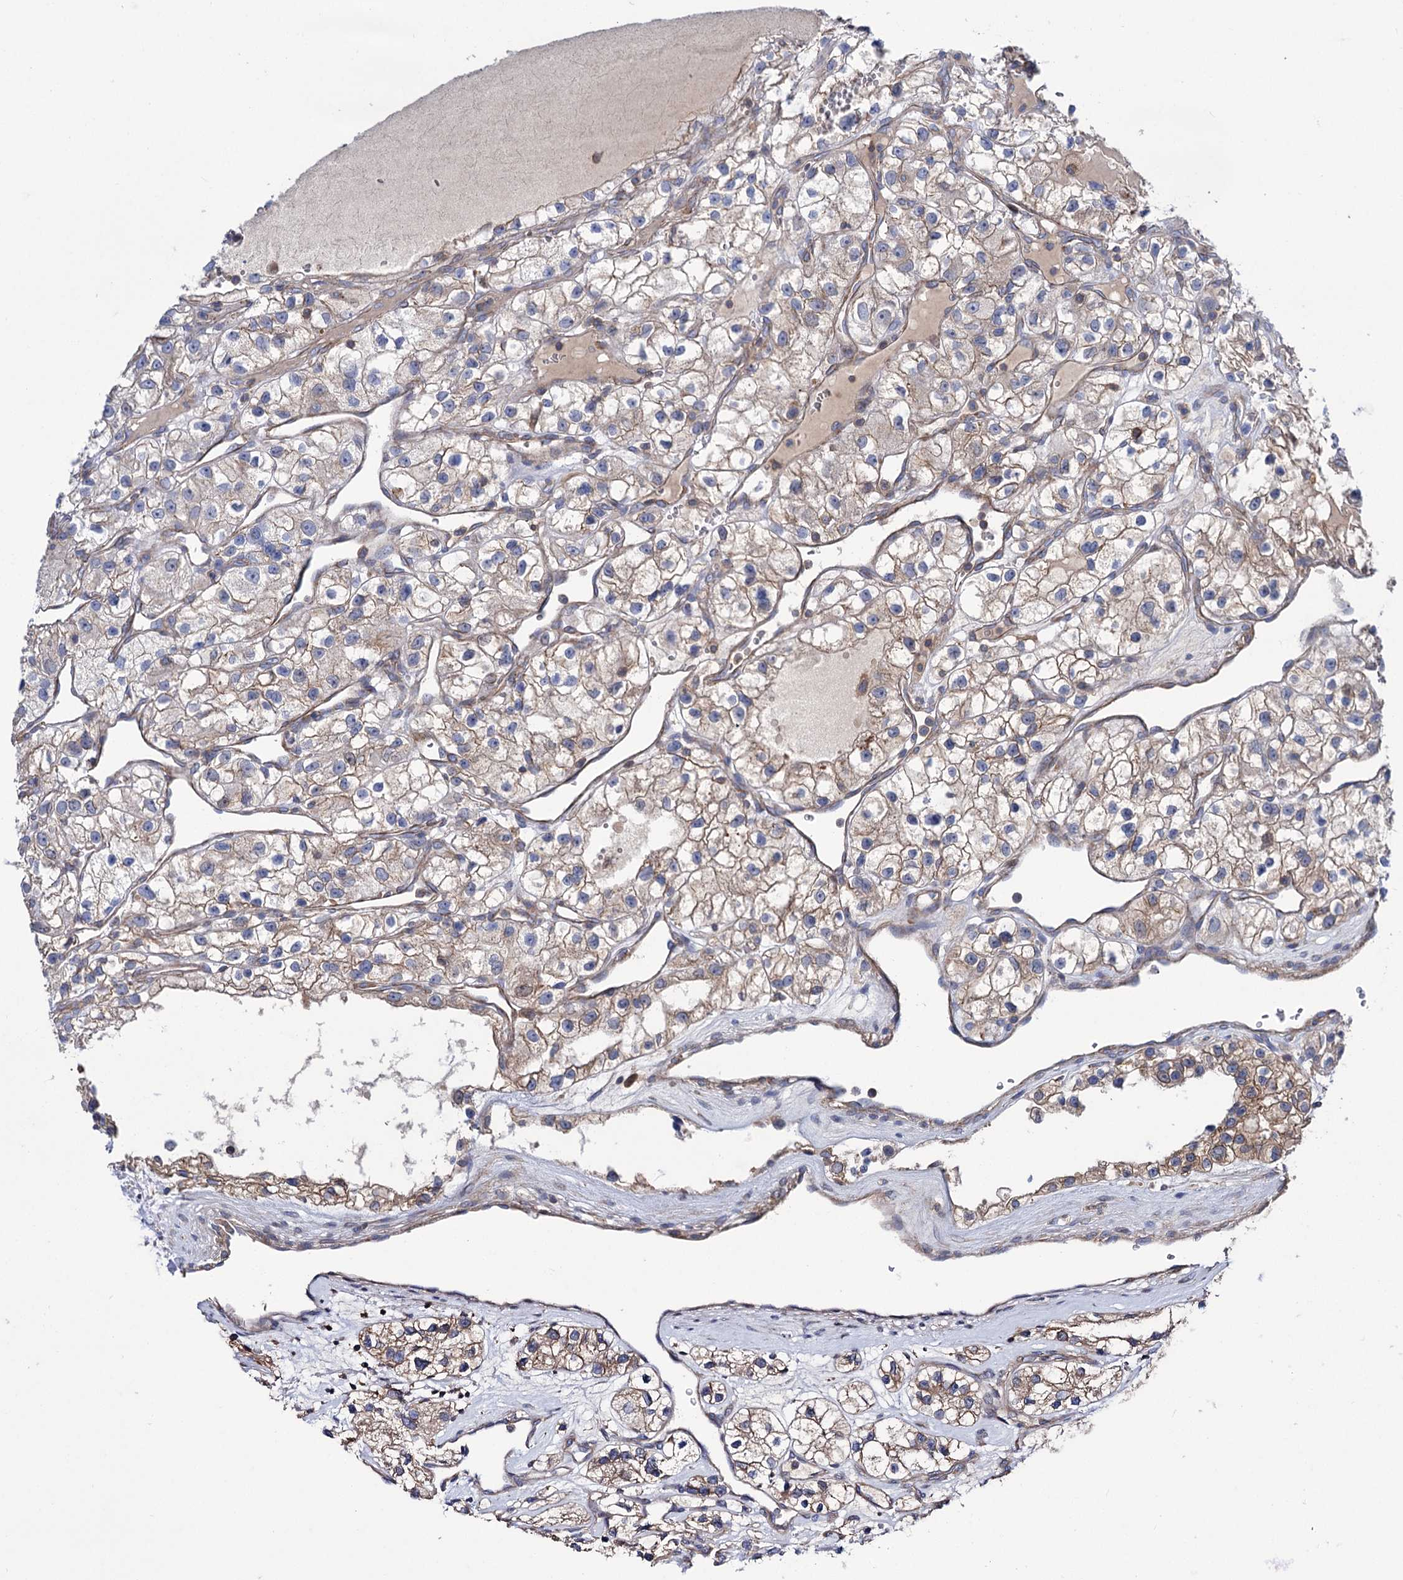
{"staining": {"intensity": "moderate", "quantity": "25%-75%", "location": "cytoplasmic/membranous"}, "tissue": "renal cancer", "cell_type": "Tumor cells", "image_type": "cancer", "snomed": [{"axis": "morphology", "description": "Adenocarcinoma, NOS"}, {"axis": "topography", "description": "Kidney"}], "caption": "Immunohistochemistry (DAB) staining of human renal adenocarcinoma demonstrates moderate cytoplasmic/membranous protein positivity in about 25%-75% of tumor cells.", "gene": "DEF6", "patient": {"sex": "female", "age": 57}}